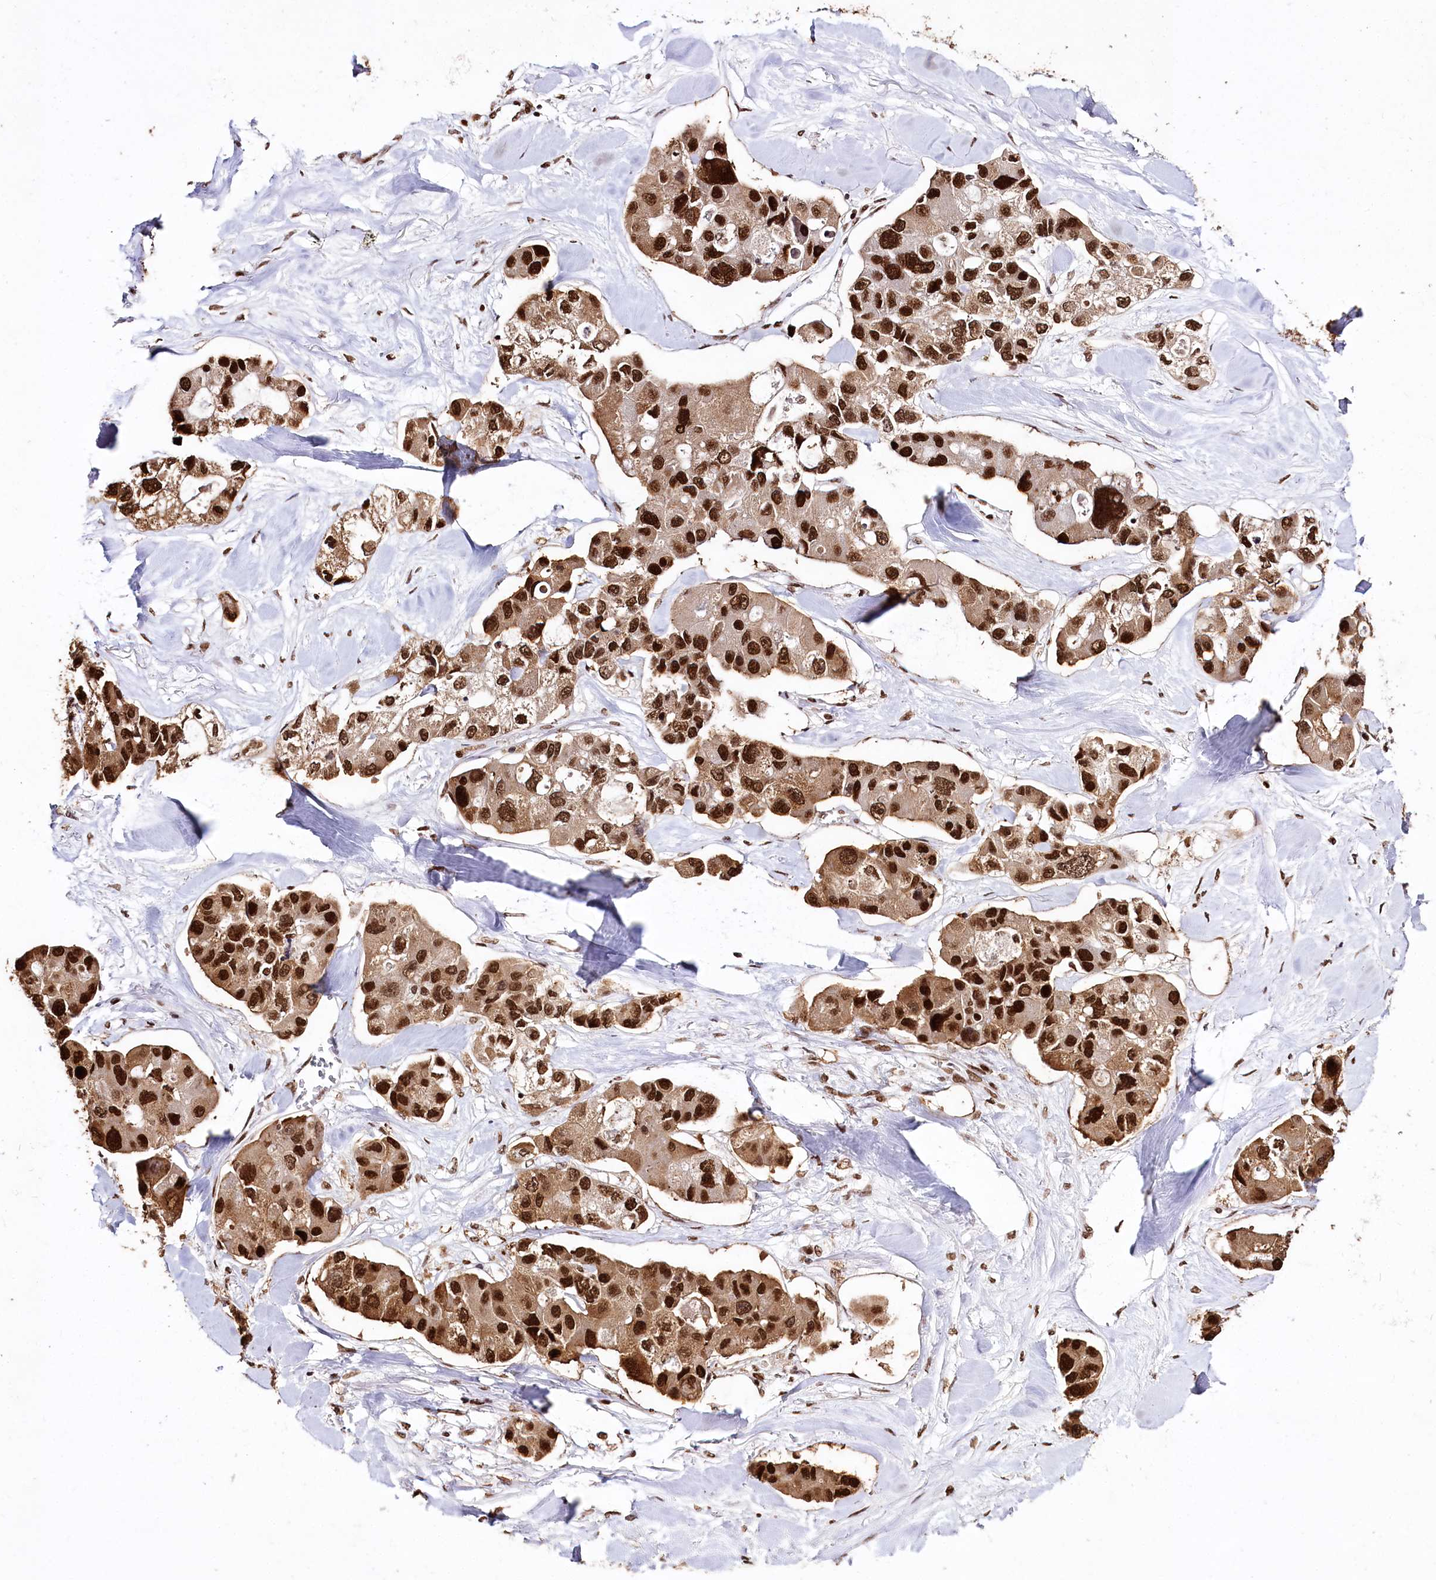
{"staining": {"intensity": "strong", "quantity": ">75%", "location": "cytoplasmic/membranous,nuclear"}, "tissue": "lung cancer", "cell_type": "Tumor cells", "image_type": "cancer", "snomed": [{"axis": "morphology", "description": "Adenocarcinoma, NOS"}, {"axis": "topography", "description": "Lung"}], "caption": "Immunohistochemical staining of adenocarcinoma (lung) demonstrates high levels of strong cytoplasmic/membranous and nuclear protein positivity in approximately >75% of tumor cells.", "gene": "SMARCE1", "patient": {"sex": "female", "age": 54}}